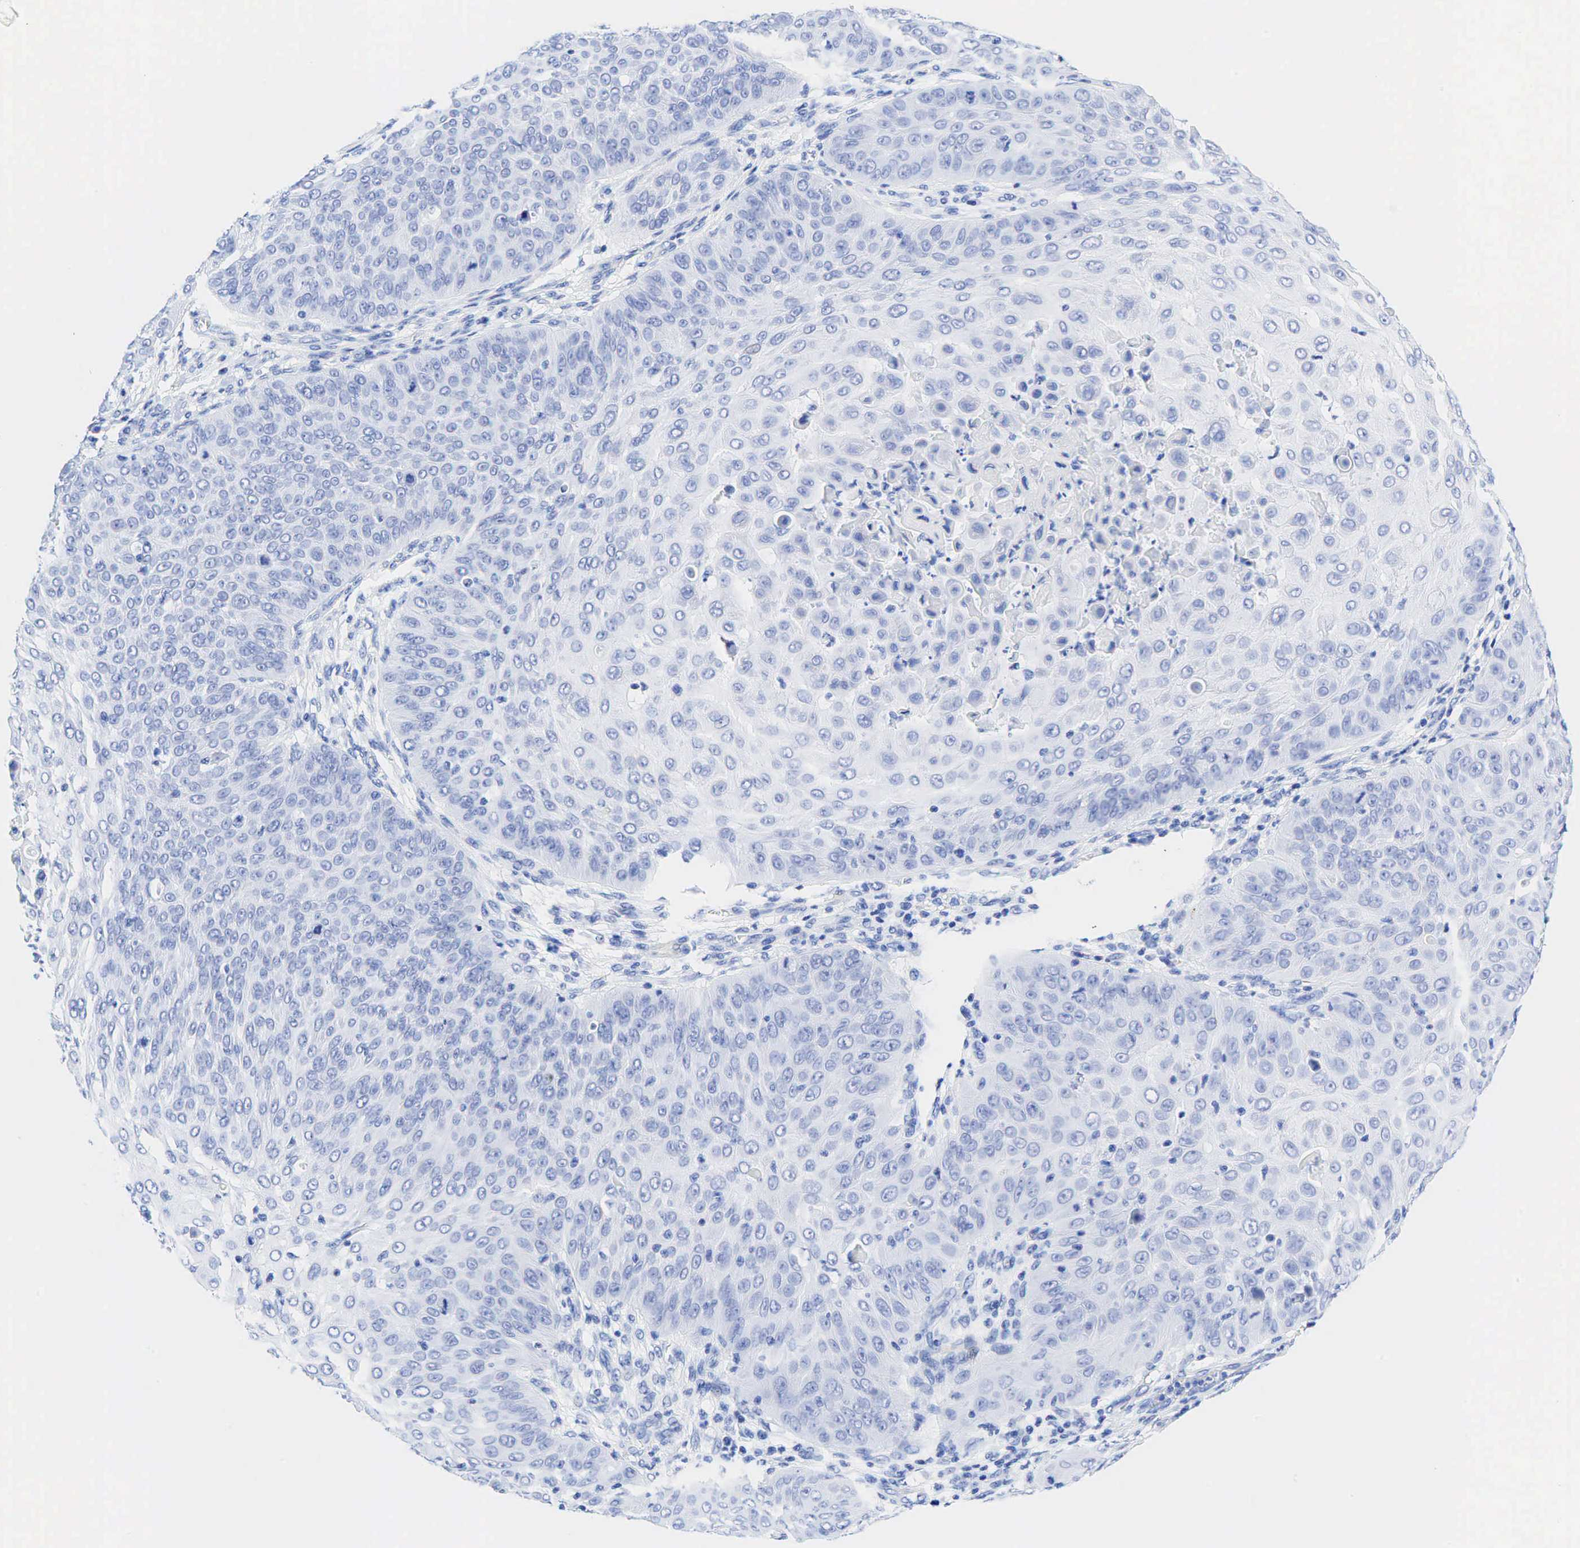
{"staining": {"intensity": "negative", "quantity": "none", "location": "none"}, "tissue": "skin cancer", "cell_type": "Tumor cells", "image_type": "cancer", "snomed": [{"axis": "morphology", "description": "Squamous cell carcinoma, NOS"}, {"axis": "topography", "description": "Skin"}], "caption": "The photomicrograph reveals no staining of tumor cells in skin cancer. The staining is performed using DAB (3,3'-diaminobenzidine) brown chromogen with nuclei counter-stained in using hematoxylin.", "gene": "KRT18", "patient": {"sex": "male", "age": 82}}